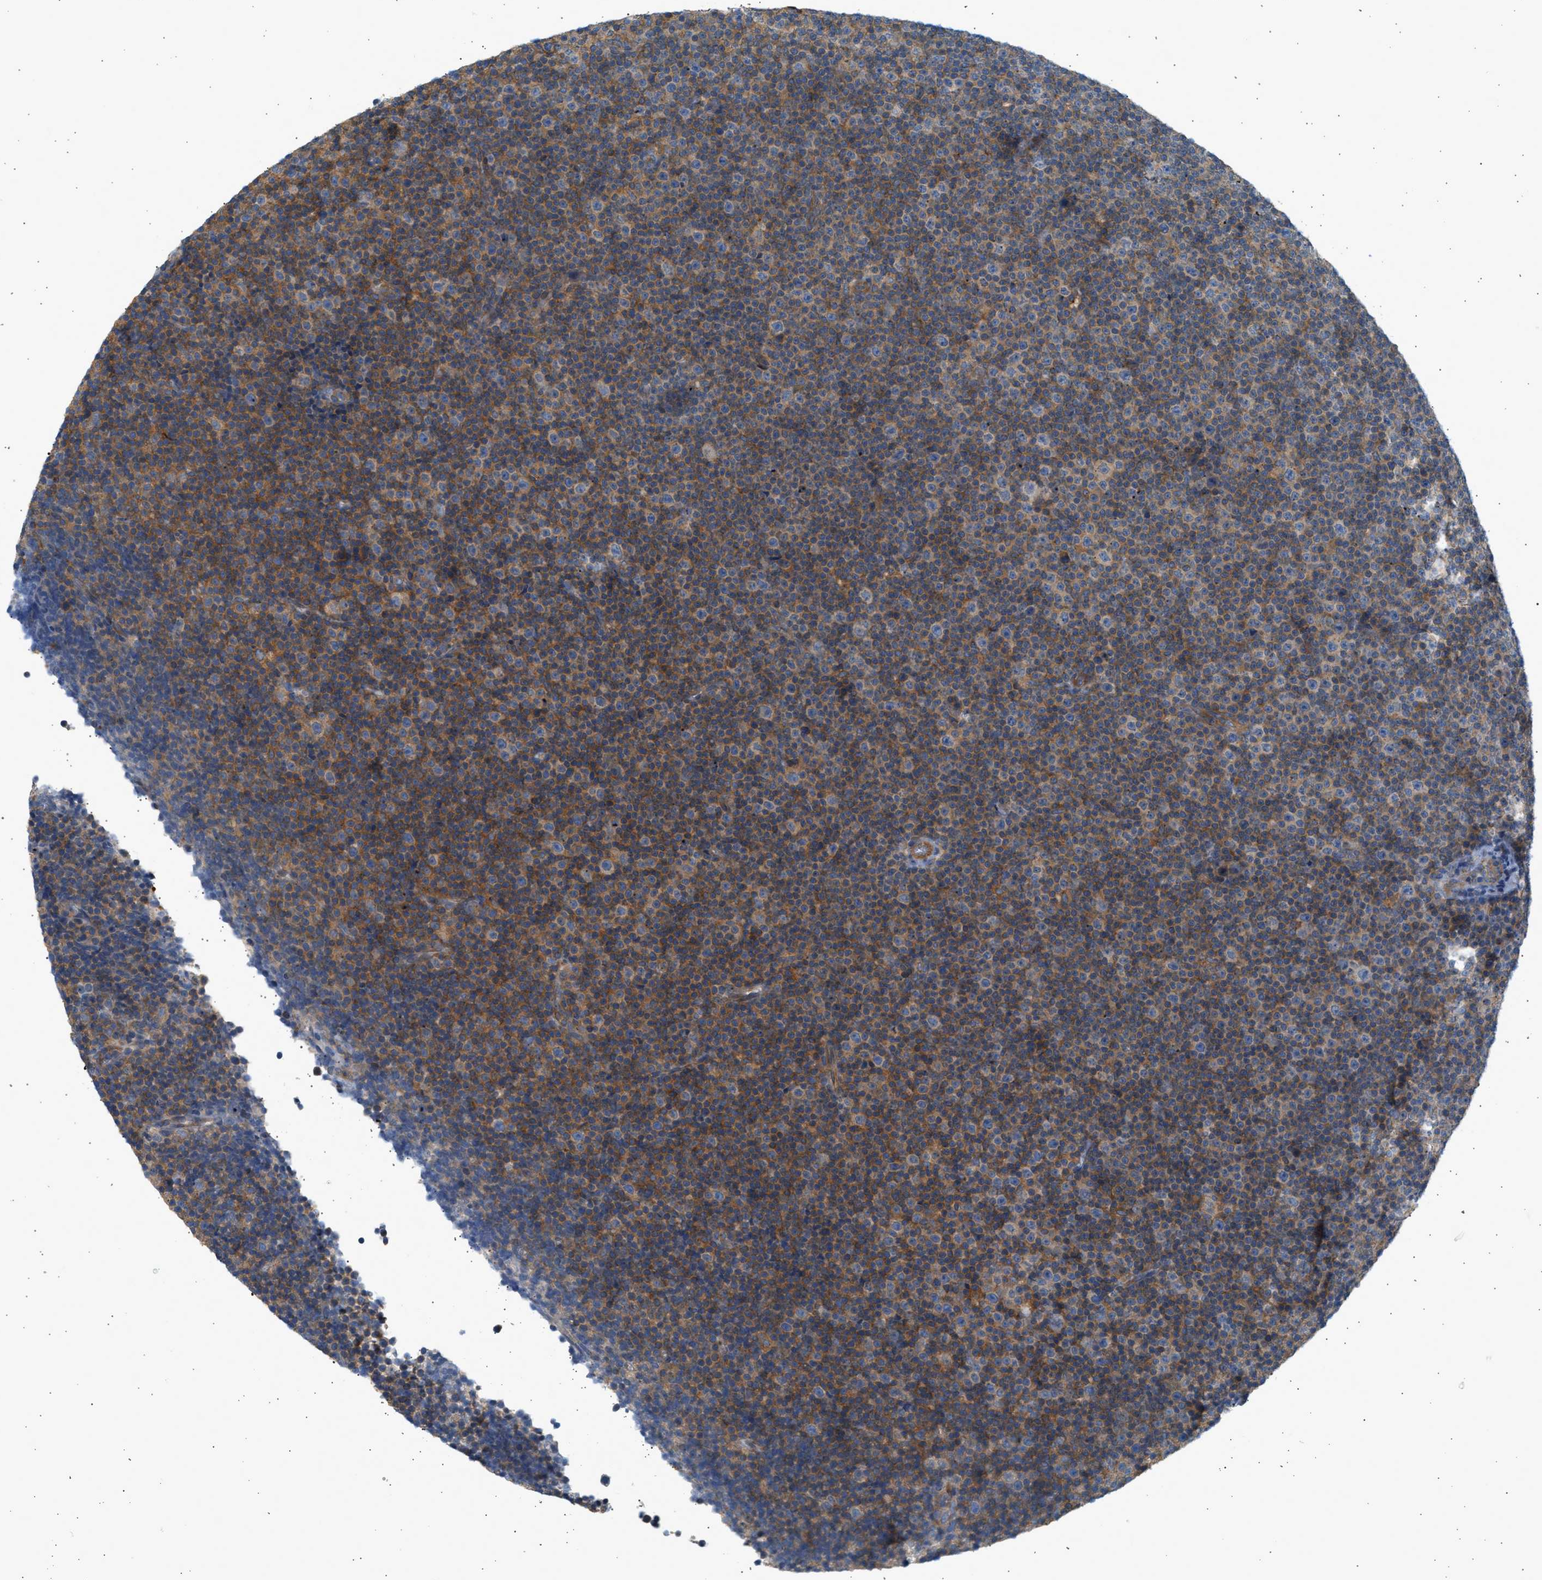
{"staining": {"intensity": "weak", "quantity": "25%-75%", "location": "cytoplasmic/membranous"}, "tissue": "lymphoma", "cell_type": "Tumor cells", "image_type": "cancer", "snomed": [{"axis": "morphology", "description": "Malignant lymphoma, non-Hodgkin's type, Low grade"}, {"axis": "topography", "description": "Lymph node"}], "caption": "Weak cytoplasmic/membranous protein staining is present in approximately 25%-75% of tumor cells in malignant lymphoma, non-Hodgkin's type (low-grade). The protein is stained brown, and the nuclei are stained in blue (DAB IHC with brightfield microscopy, high magnification).", "gene": "PAFAH1B1", "patient": {"sex": "female", "age": 67}}